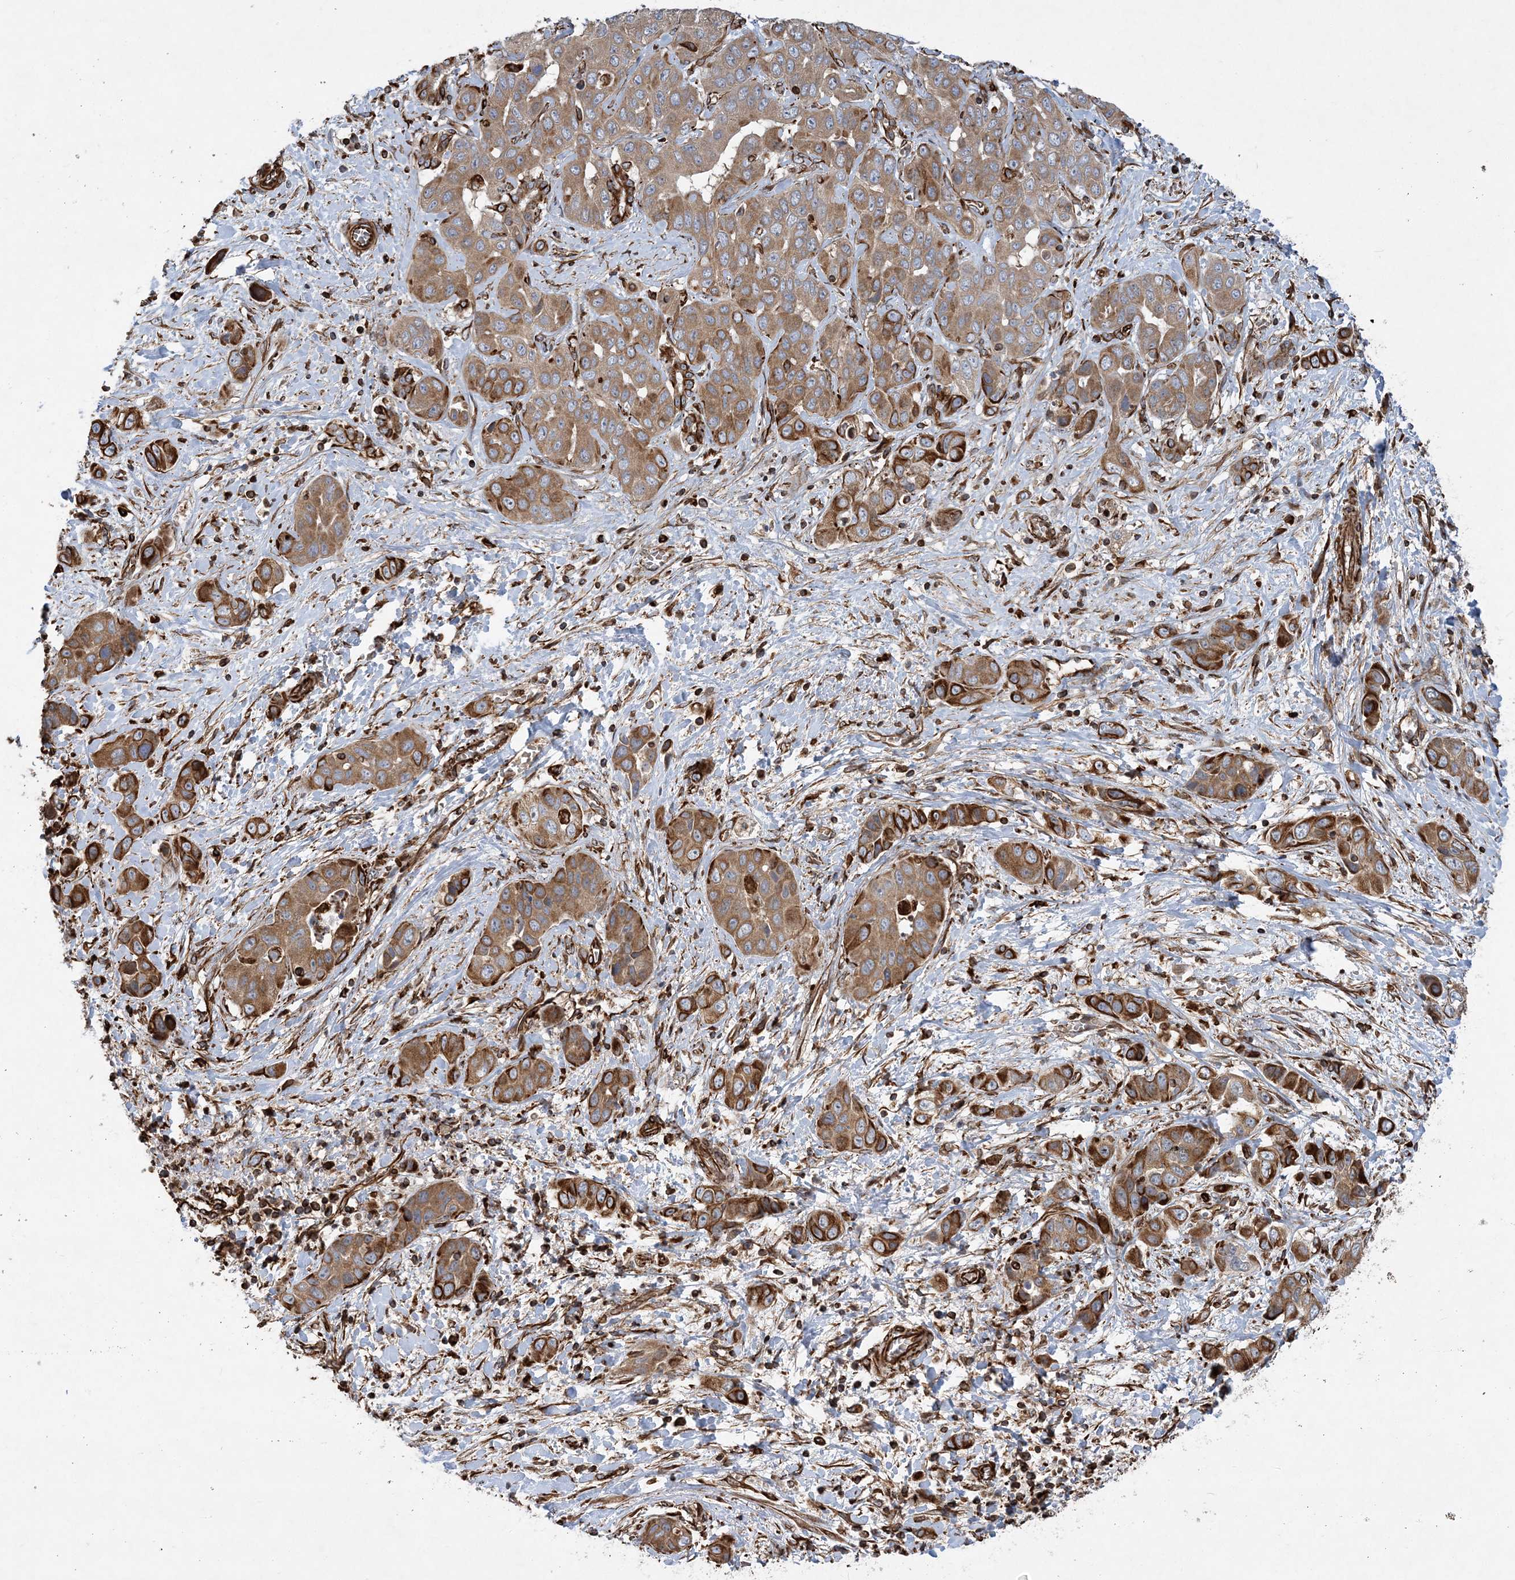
{"staining": {"intensity": "moderate", "quantity": ">75%", "location": "cytoplasmic/membranous"}, "tissue": "liver cancer", "cell_type": "Tumor cells", "image_type": "cancer", "snomed": [{"axis": "morphology", "description": "Cholangiocarcinoma"}, {"axis": "topography", "description": "Liver"}], "caption": "Immunohistochemistry (DAB (3,3'-diaminobenzidine)) staining of liver cancer exhibits moderate cytoplasmic/membranous protein positivity in approximately >75% of tumor cells. The protein of interest is stained brown, and the nuclei are stained in blue (DAB IHC with brightfield microscopy, high magnification).", "gene": "FAM114A2", "patient": {"sex": "female", "age": 52}}